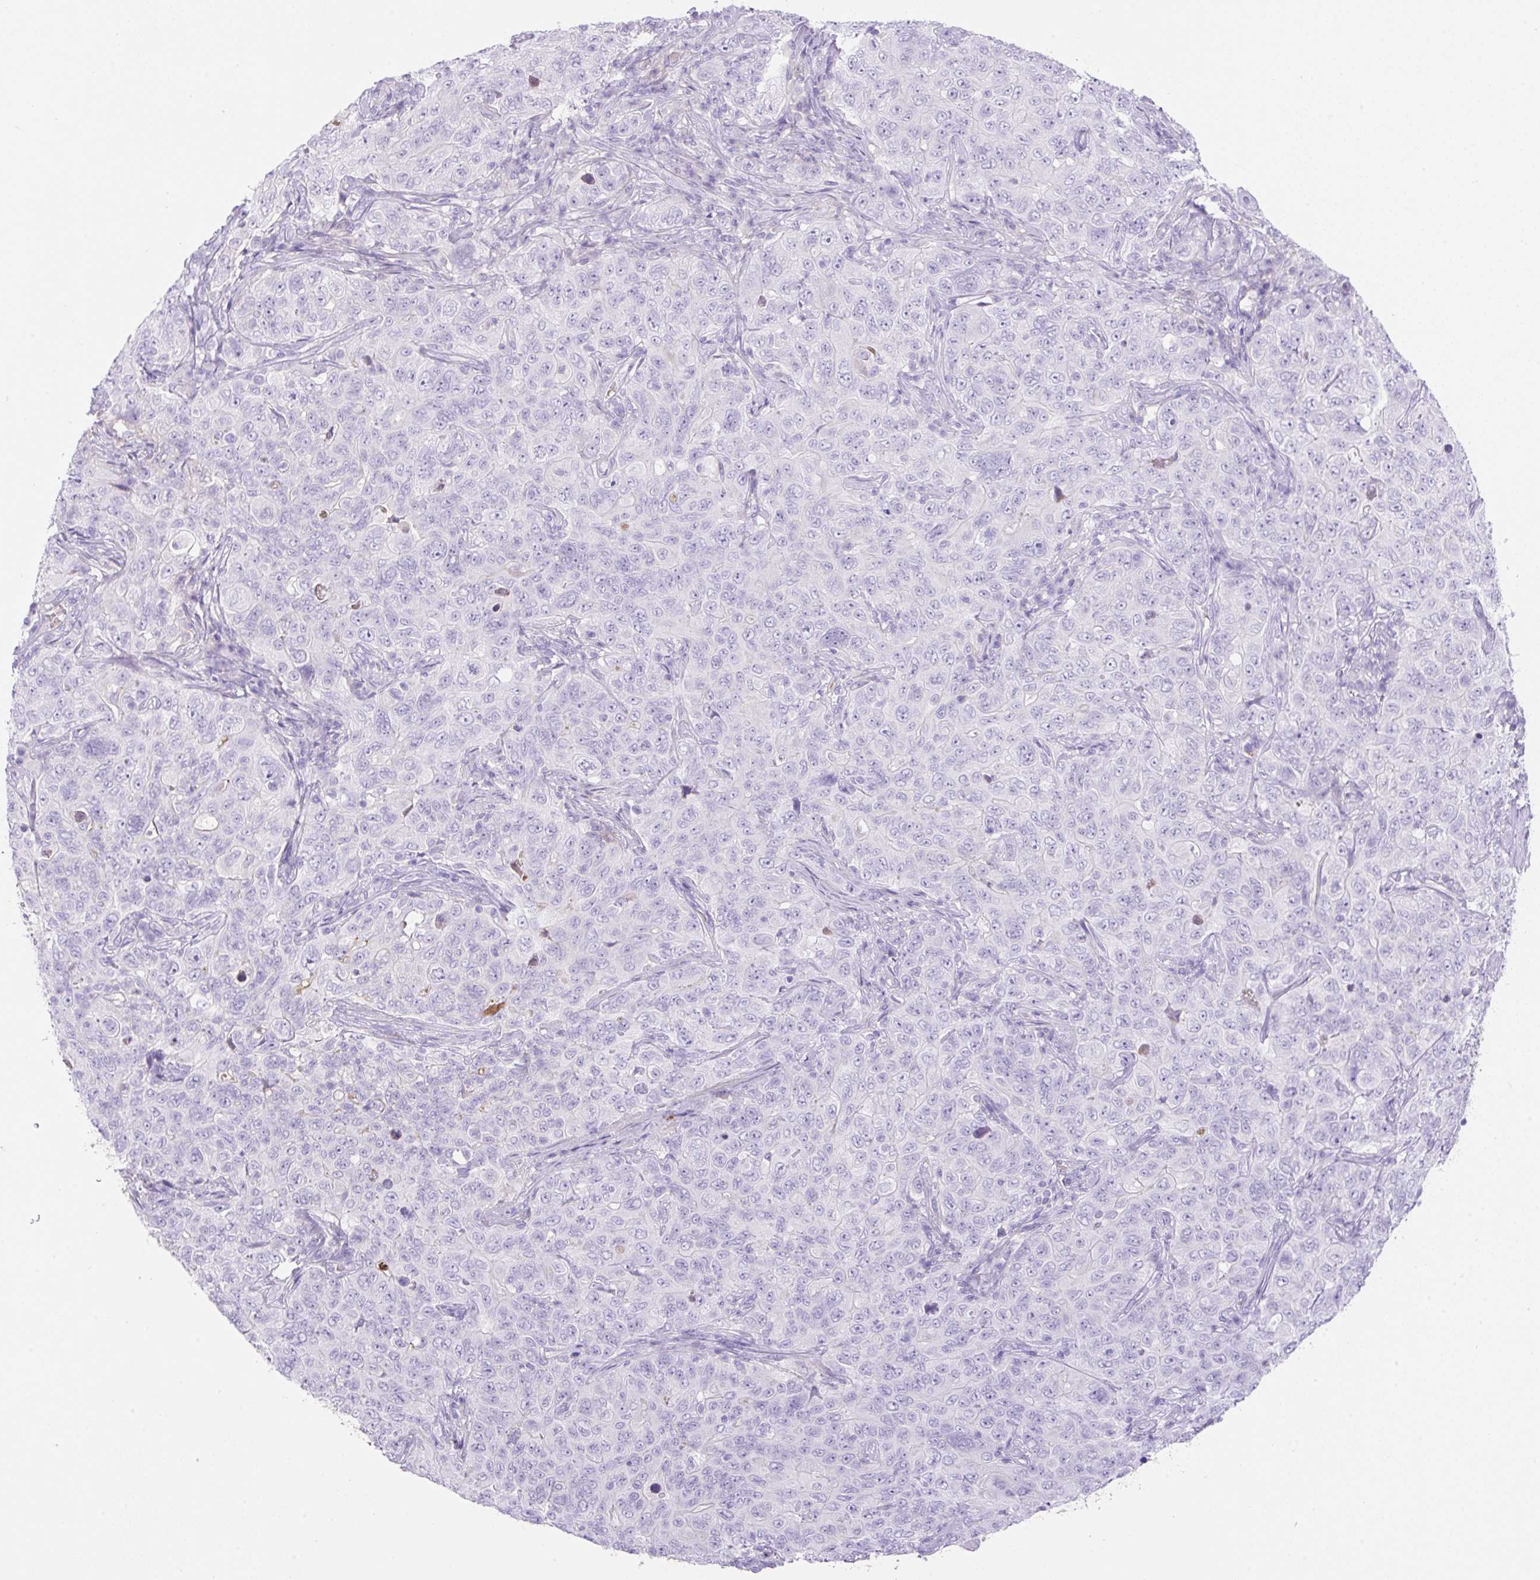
{"staining": {"intensity": "negative", "quantity": "none", "location": "none"}, "tissue": "pancreatic cancer", "cell_type": "Tumor cells", "image_type": "cancer", "snomed": [{"axis": "morphology", "description": "Adenocarcinoma, NOS"}, {"axis": "topography", "description": "Pancreas"}], "caption": "A photomicrograph of human pancreatic adenocarcinoma is negative for staining in tumor cells. (Immunohistochemistry, brightfield microscopy, high magnification).", "gene": "TDRD15", "patient": {"sex": "male", "age": 68}}